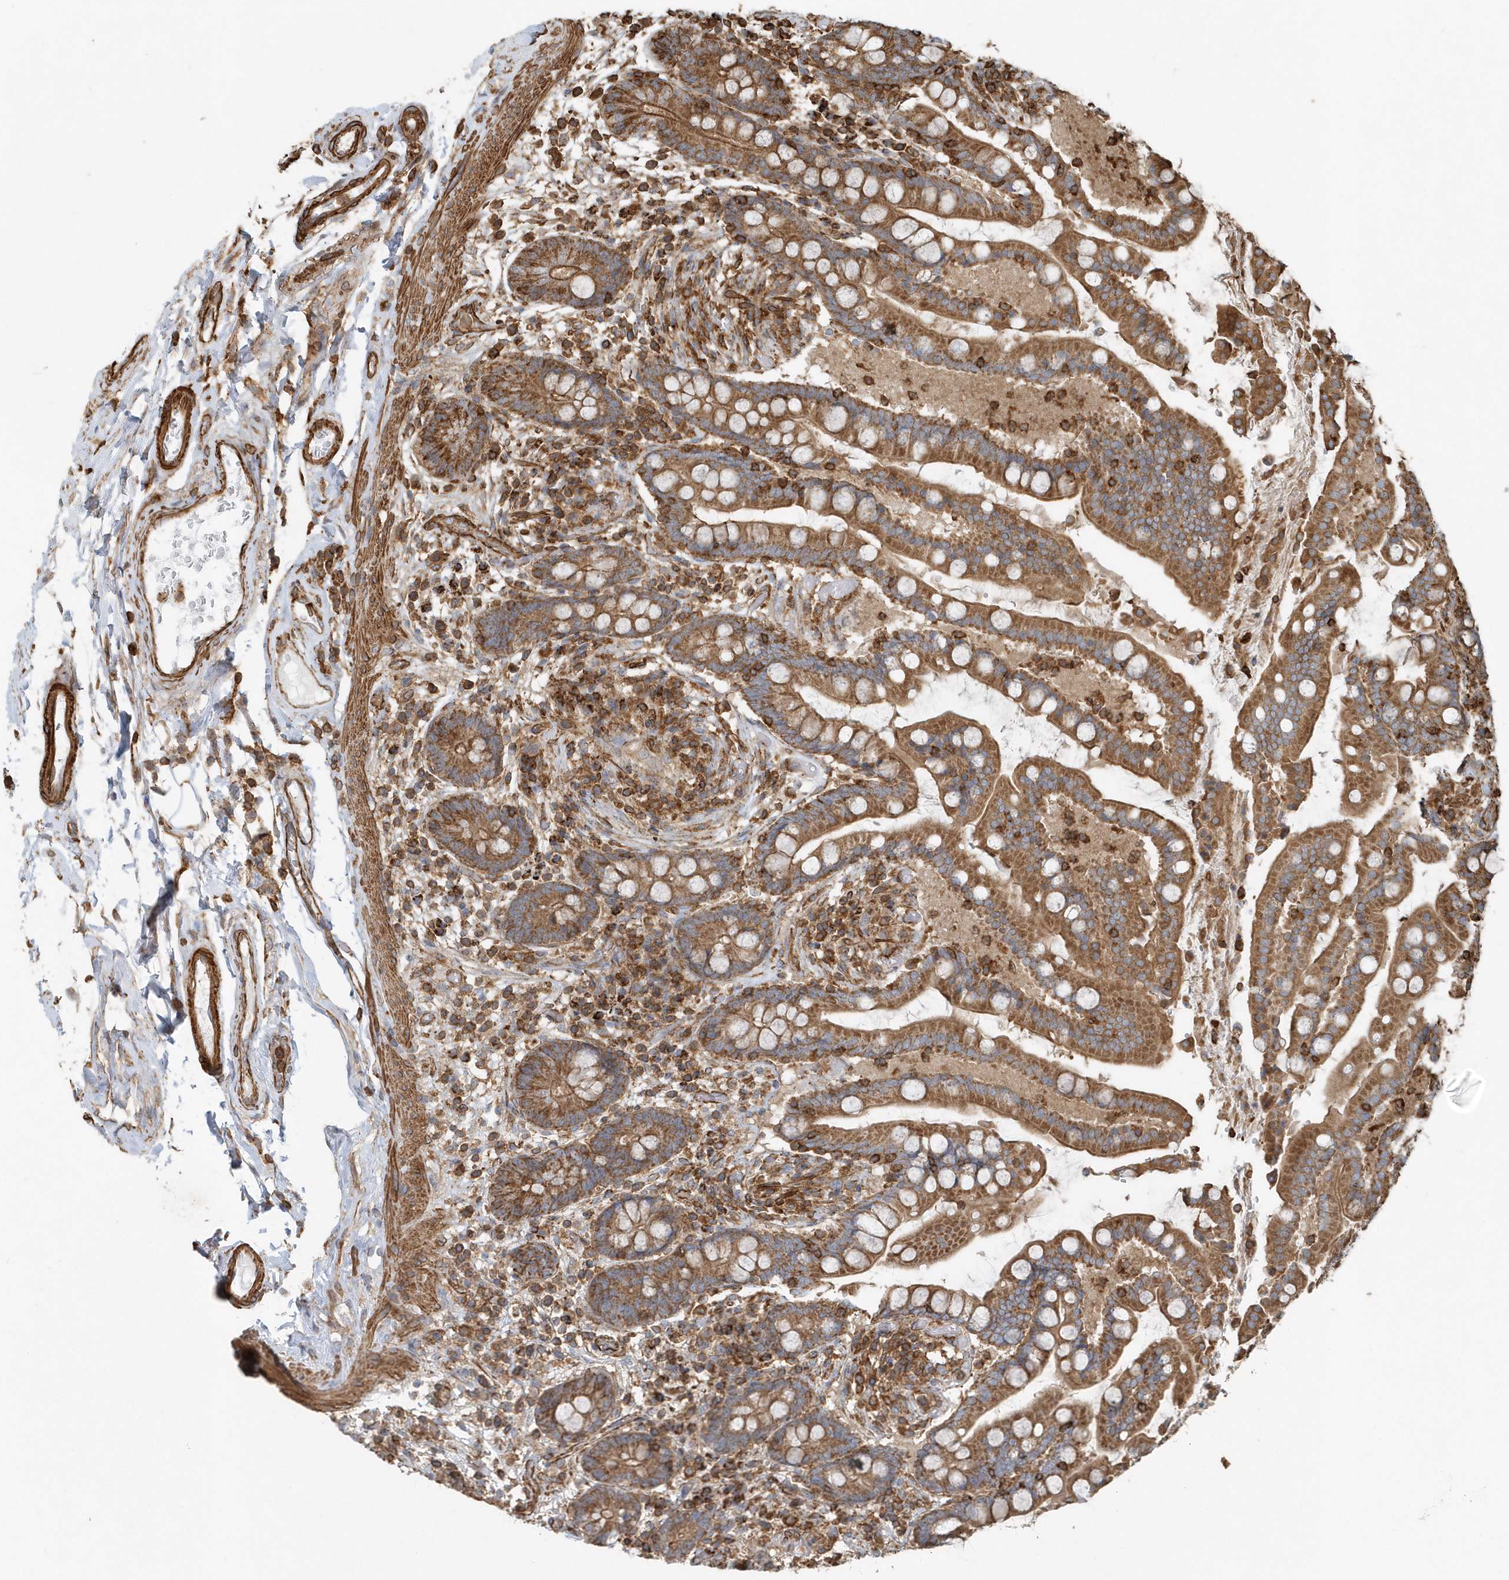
{"staining": {"intensity": "strong", "quantity": ">75%", "location": "cytoplasmic/membranous"}, "tissue": "colon", "cell_type": "Endothelial cells", "image_type": "normal", "snomed": [{"axis": "morphology", "description": "Normal tissue, NOS"}, {"axis": "topography", "description": "Colon"}], "caption": "Protein expression analysis of normal colon demonstrates strong cytoplasmic/membranous staining in approximately >75% of endothelial cells.", "gene": "MMUT", "patient": {"sex": "male", "age": 73}}